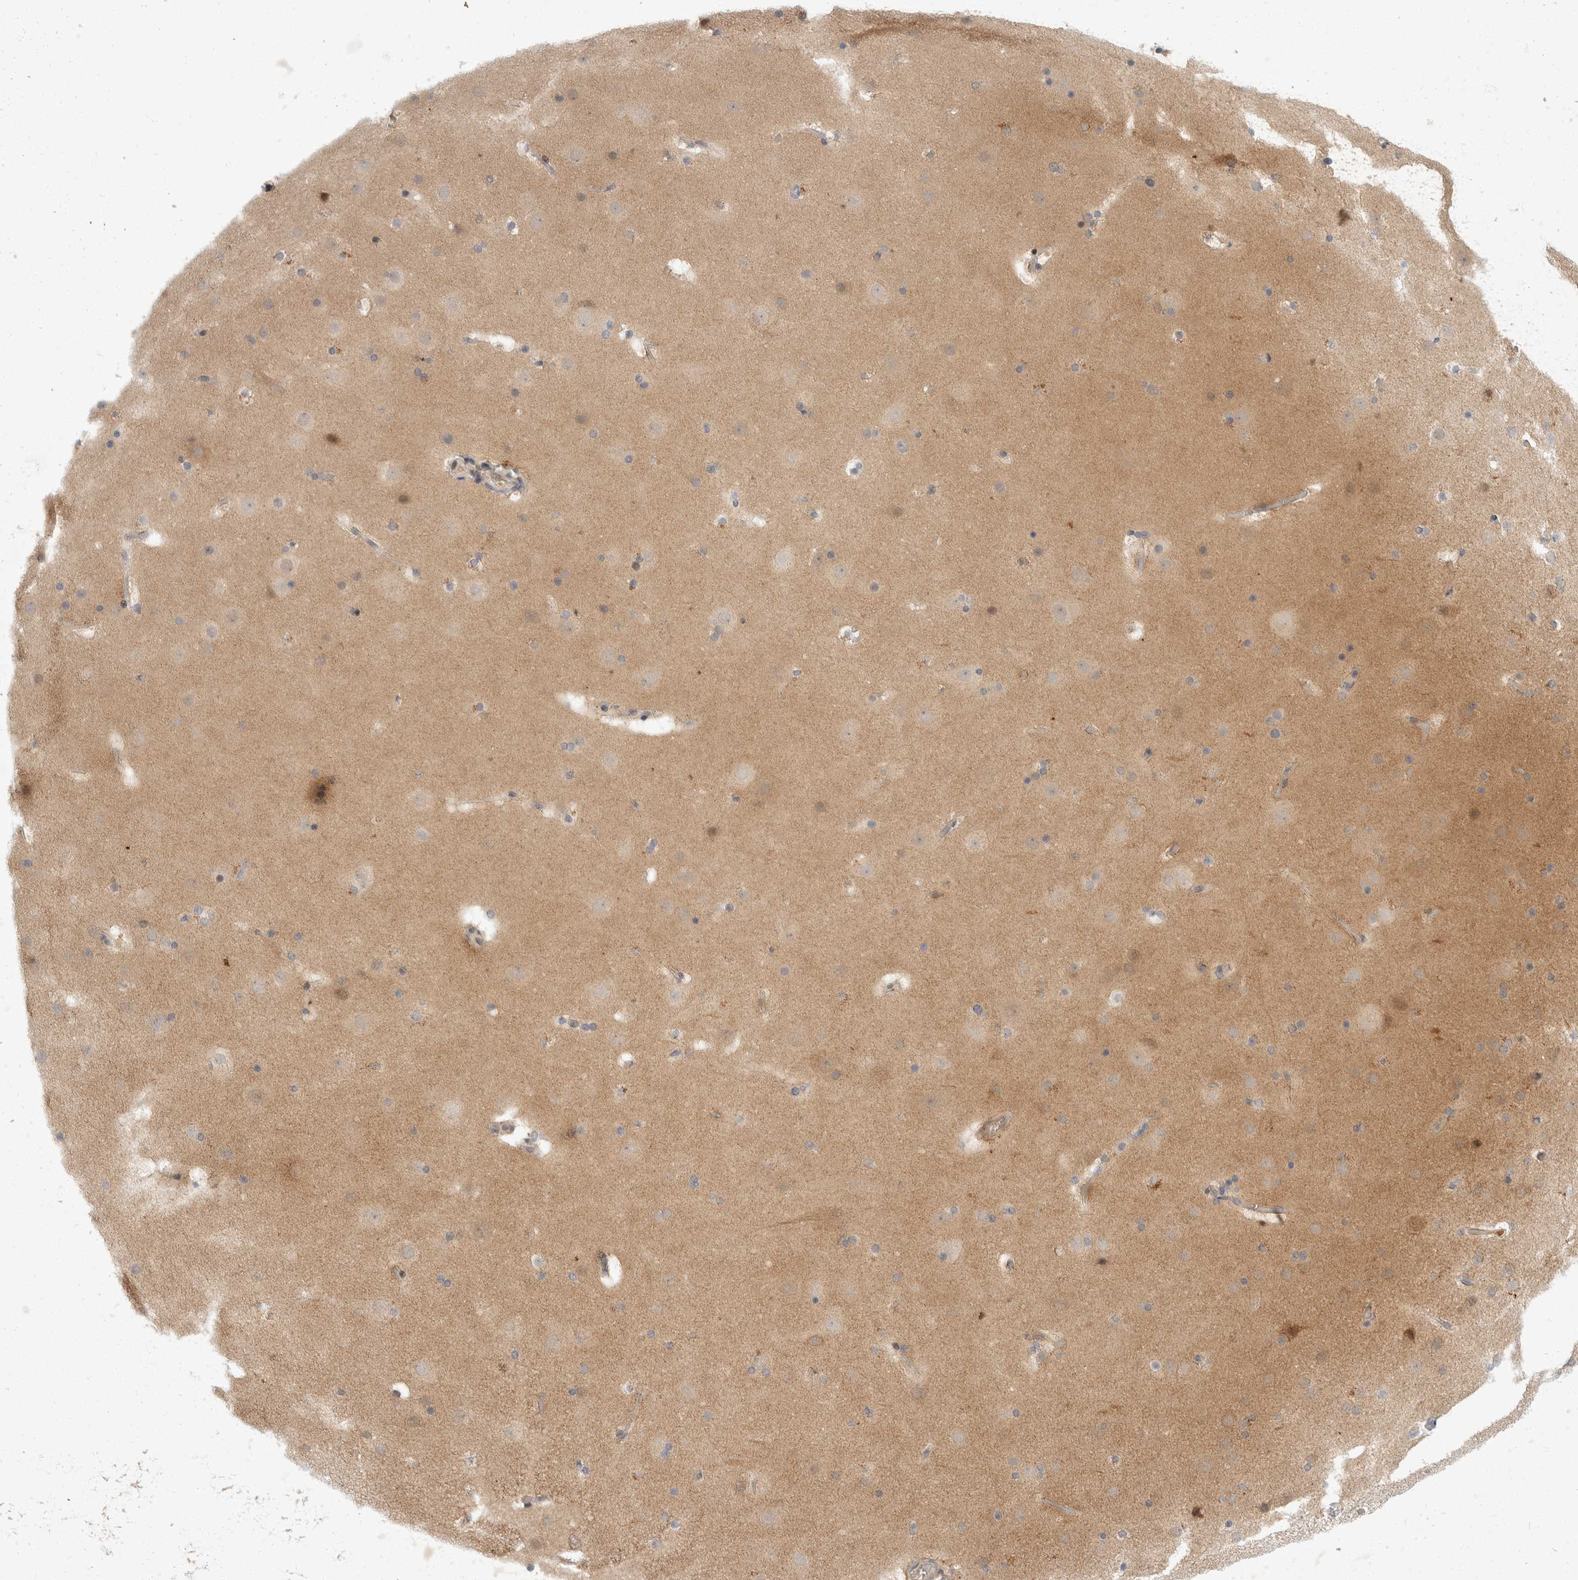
{"staining": {"intensity": "weak", "quantity": "25%-75%", "location": "cytoplasmic/membranous"}, "tissue": "cerebral cortex", "cell_type": "Endothelial cells", "image_type": "normal", "snomed": [{"axis": "morphology", "description": "Normal tissue, NOS"}, {"axis": "topography", "description": "Cerebral cortex"}], "caption": "Normal cerebral cortex was stained to show a protein in brown. There is low levels of weak cytoplasmic/membranous staining in about 25%-75% of endothelial cells.", "gene": "TOM1L2", "patient": {"sex": "male", "age": 57}}